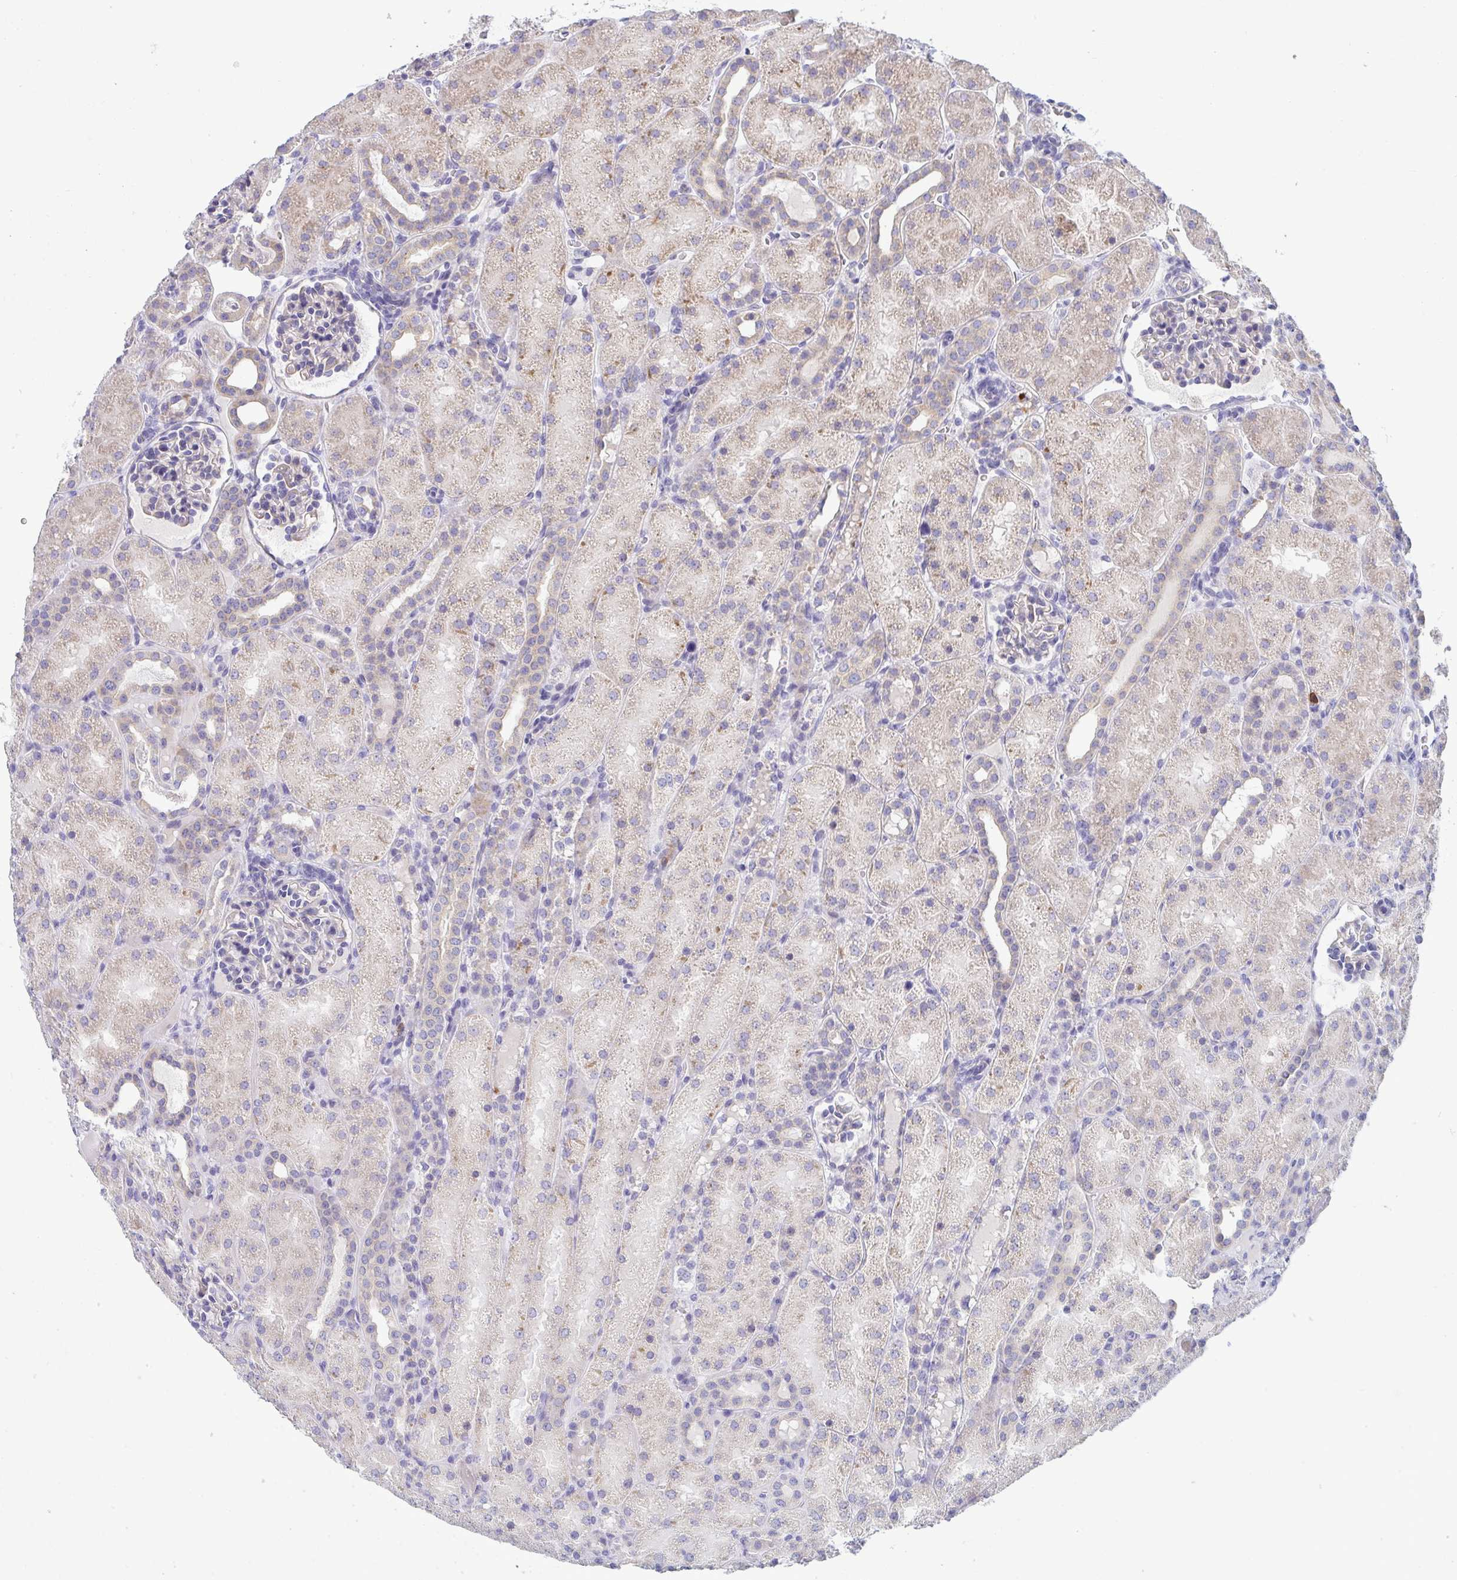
{"staining": {"intensity": "negative", "quantity": "none", "location": "none"}, "tissue": "kidney", "cell_type": "Cells in glomeruli", "image_type": "normal", "snomed": [{"axis": "morphology", "description": "Normal tissue, NOS"}, {"axis": "topography", "description": "Kidney"}], "caption": "There is no significant positivity in cells in glomeruli of kidney. Brightfield microscopy of IHC stained with DAB (brown) and hematoxylin (blue), captured at high magnification.", "gene": "TAS2R38", "patient": {"sex": "male", "age": 2}}